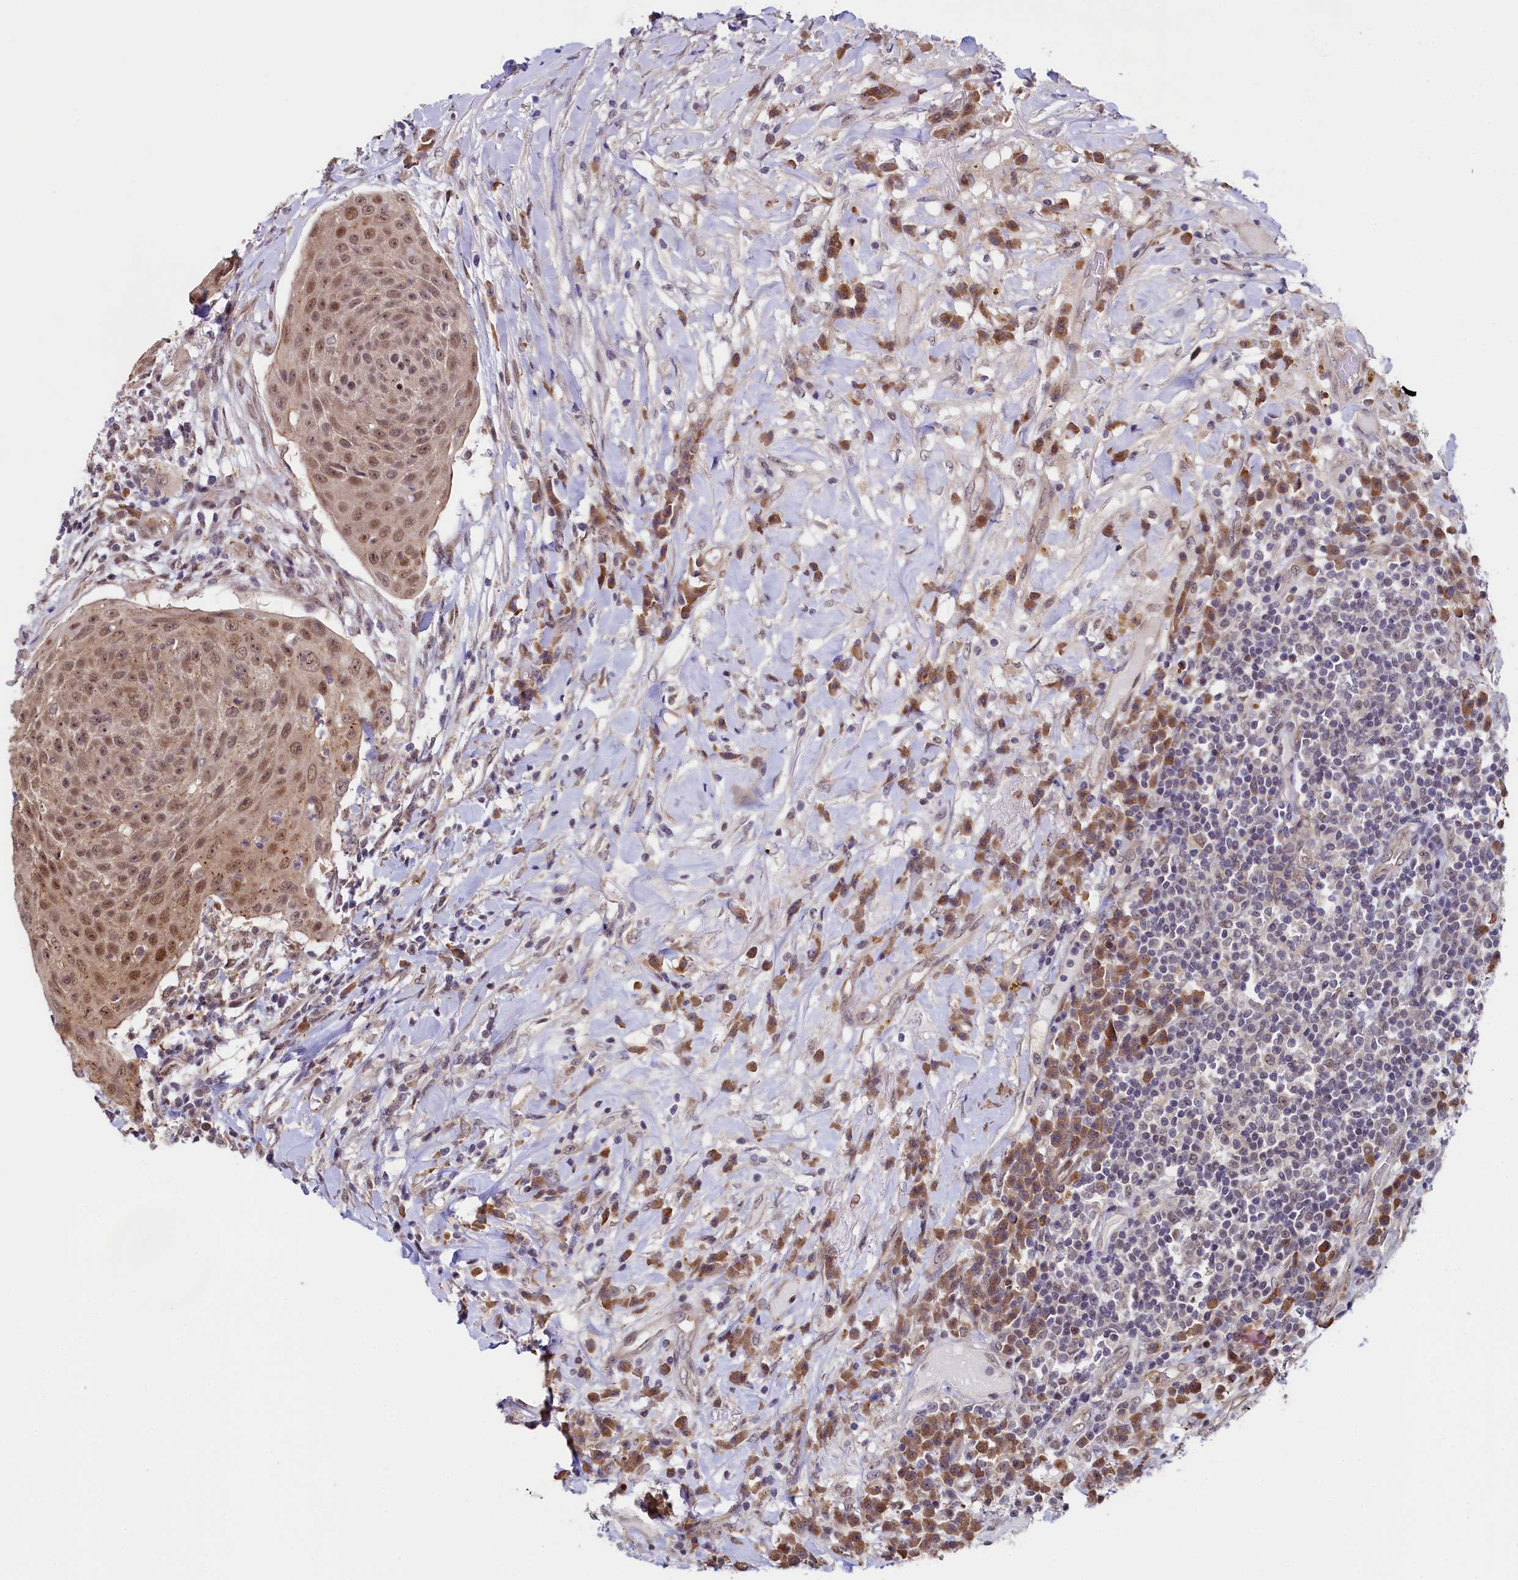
{"staining": {"intensity": "moderate", "quantity": ">75%", "location": "nuclear"}, "tissue": "urothelial cancer", "cell_type": "Tumor cells", "image_type": "cancer", "snomed": [{"axis": "morphology", "description": "Urothelial carcinoma, High grade"}, {"axis": "topography", "description": "Urinary bladder"}], "caption": "DAB immunohistochemical staining of urothelial cancer reveals moderate nuclear protein expression in about >75% of tumor cells. (brown staining indicates protein expression, while blue staining denotes nuclei).", "gene": "LEO1", "patient": {"sex": "female", "age": 63}}